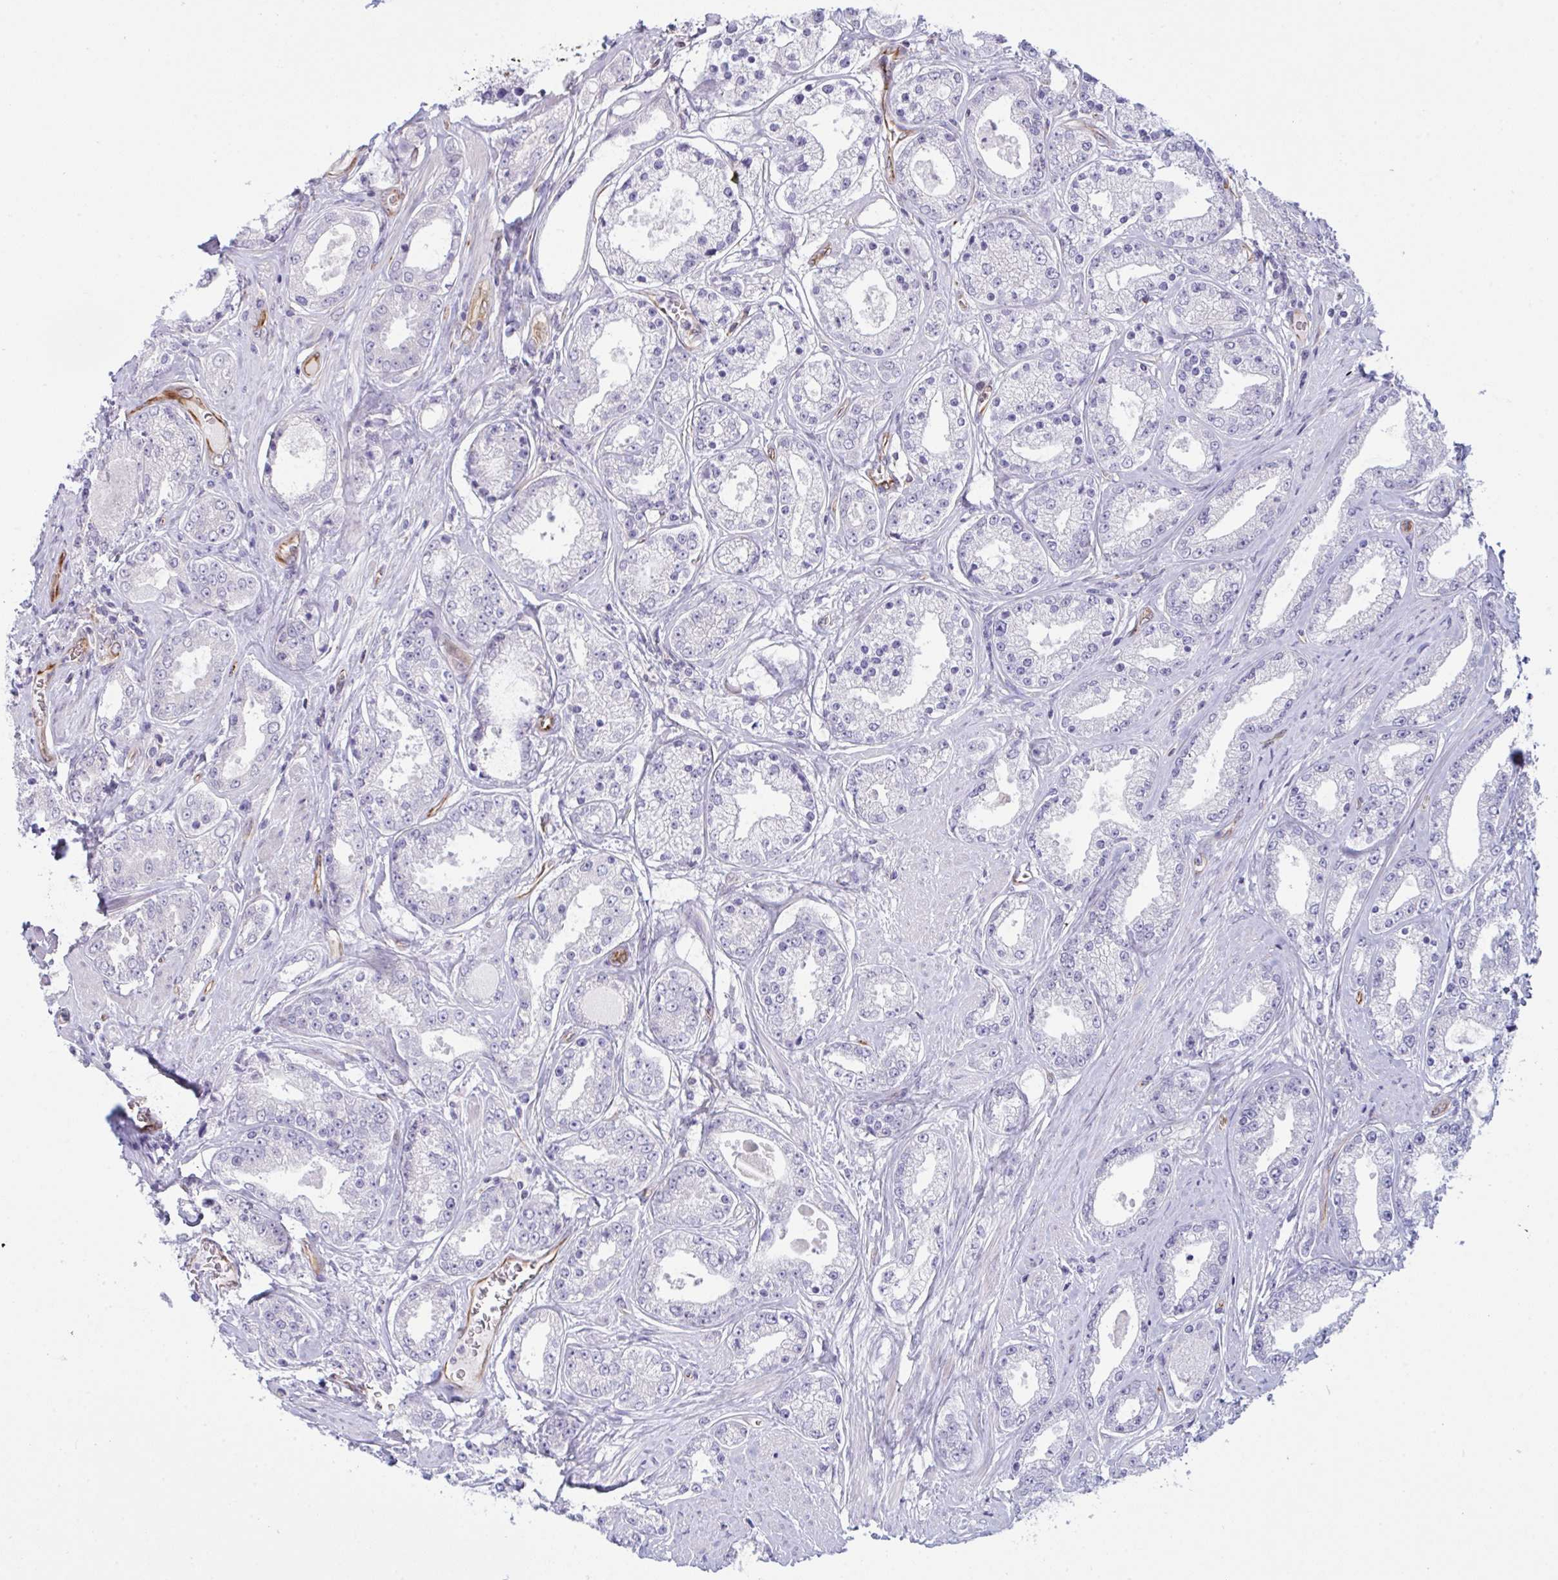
{"staining": {"intensity": "negative", "quantity": "none", "location": "none"}, "tissue": "prostate cancer", "cell_type": "Tumor cells", "image_type": "cancer", "snomed": [{"axis": "morphology", "description": "Adenocarcinoma, High grade"}, {"axis": "topography", "description": "Prostate"}], "caption": "DAB immunohistochemical staining of human prostate cancer shows no significant staining in tumor cells.", "gene": "DCBLD1", "patient": {"sex": "male", "age": 66}}